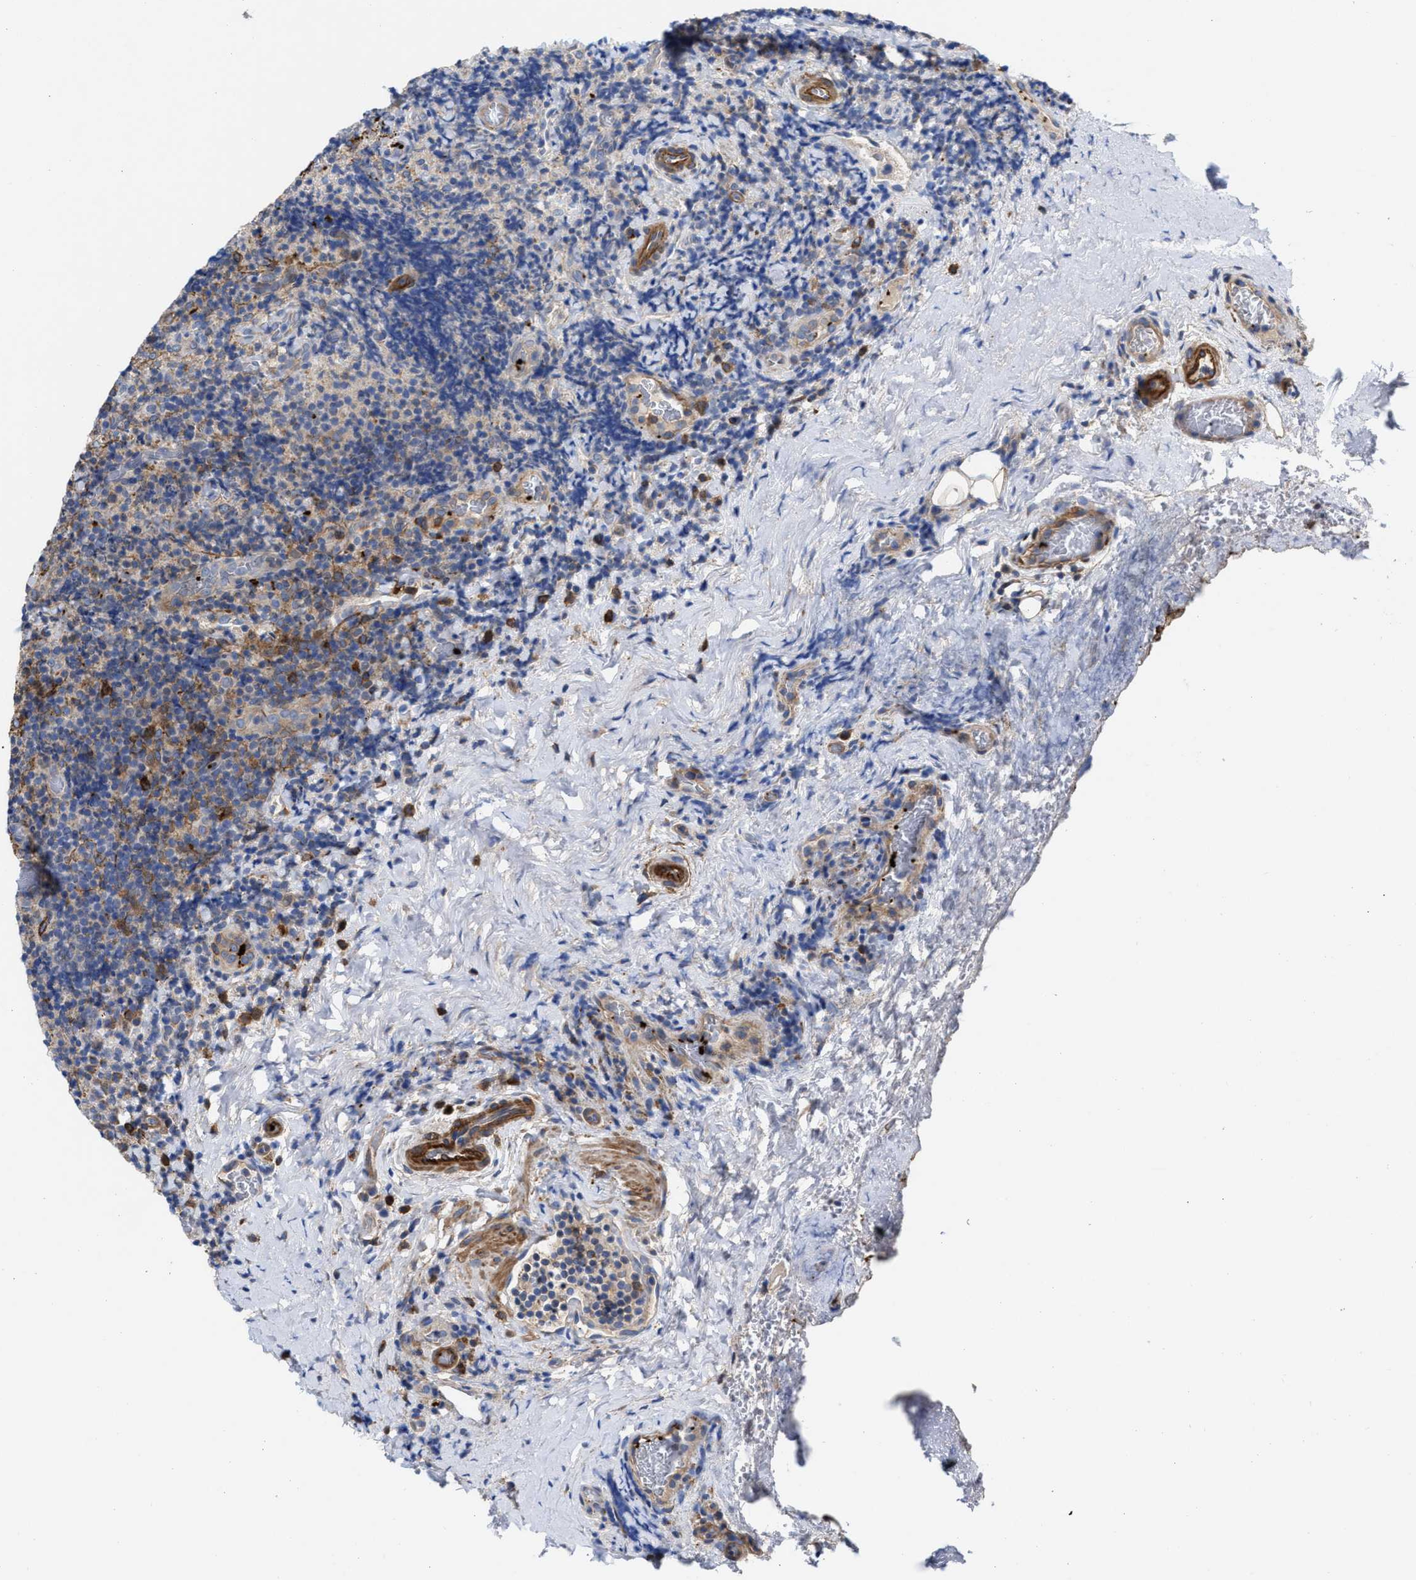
{"staining": {"intensity": "weak", "quantity": "<25%", "location": "cytoplasmic/membranous"}, "tissue": "lymphoma", "cell_type": "Tumor cells", "image_type": "cancer", "snomed": [{"axis": "morphology", "description": "Malignant lymphoma, non-Hodgkin's type, High grade"}, {"axis": "topography", "description": "Tonsil"}], "caption": "Lymphoma stained for a protein using IHC exhibits no staining tumor cells.", "gene": "HS3ST5", "patient": {"sex": "female", "age": 36}}